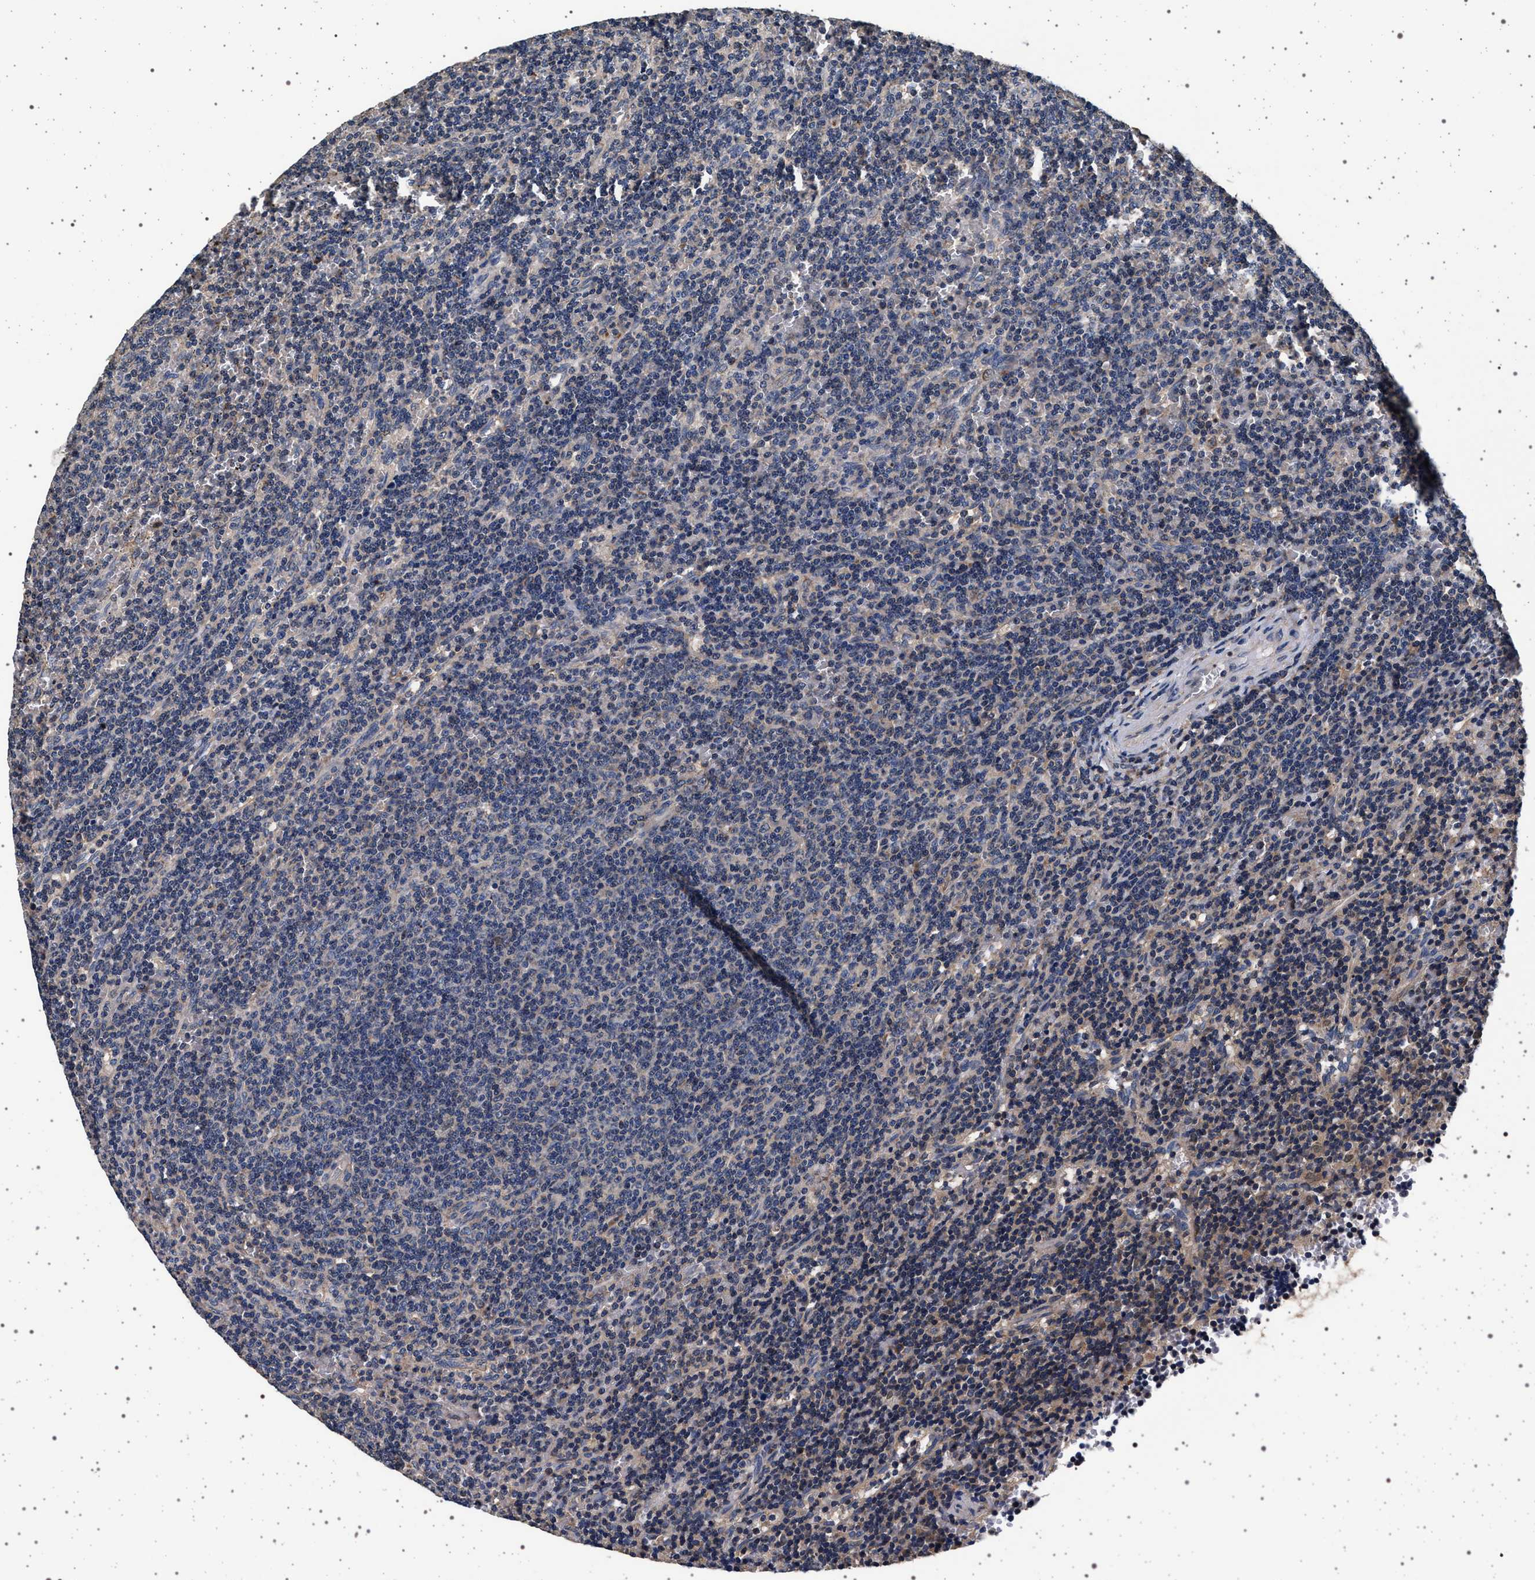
{"staining": {"intensity": "negative", "quantity": "none", "location": "none"}, "tissue": "lymphoma", "cell_type": "Tumor cells", "image_type": "cancer", "snomed": [{"axis": "morphology", "description": "Malignant lymphoma, non-Hodgkin's type, Low grade"}, {"axis": "topography", "description": "Spleen"}], "caption": "Lymphoma stained for a protein using IHC demonstrates no expression tumor cells.", "gene": "MAP3K2", "patient": {"sex": "female", "age": 50}}